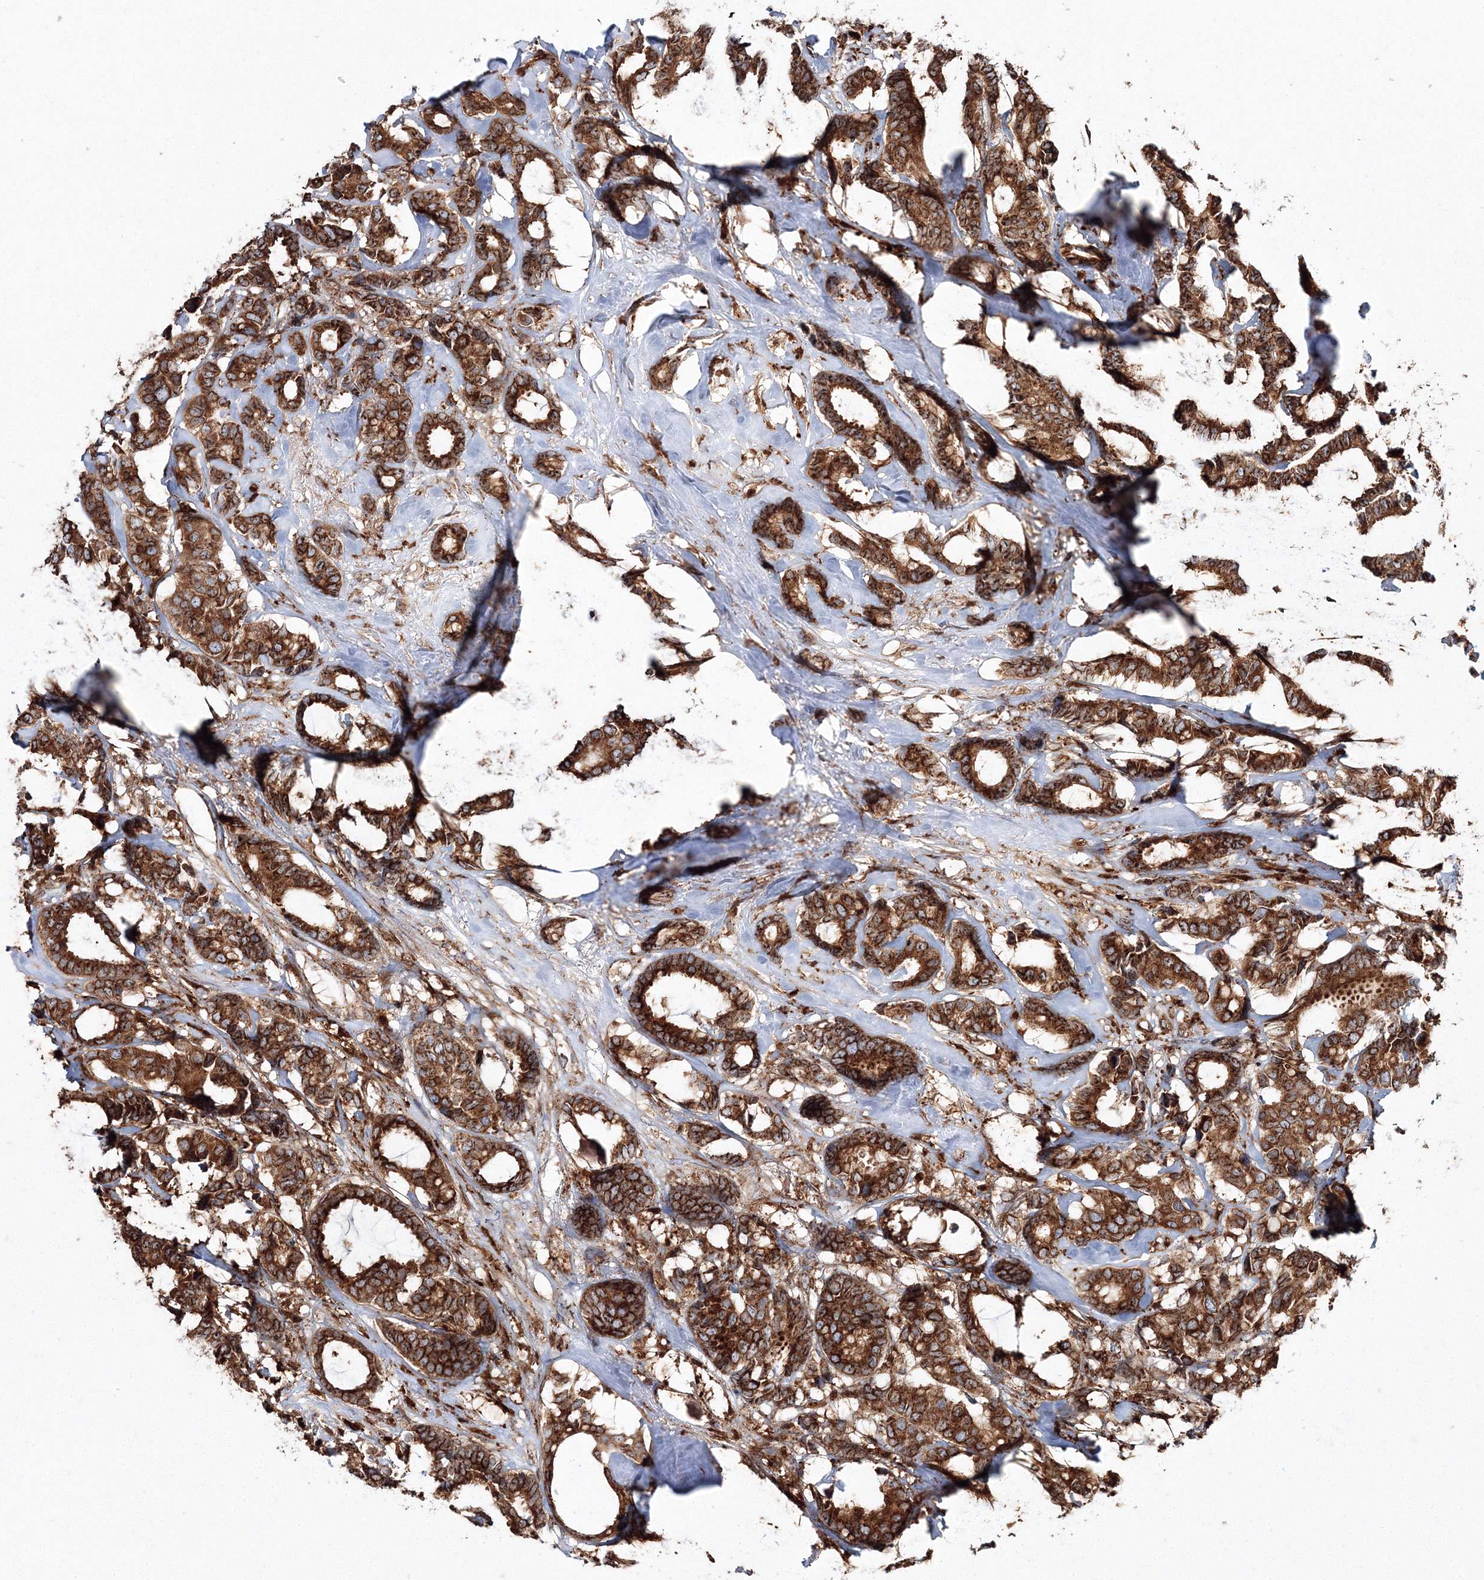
{"staining": {"intensity": "strong", "quantity": ">75%", "location": "cytoplasmic/membranous"}, "tissue": "breast cancer", "cell_type": "Tumor cells", "image_type": "cancer", "snomed": [{"axis": "morphology", "description": "Duct carcinoma"}, {"axis": "topography", "description": "Breast"}], "caption": "A photomicrograph showing strong cytoplasmic/membranous staining in about >75% of tumor cells in breast cancer, as visualized by brown immunohistochemical staining.", "gene": "ARCN1", "patient": {"sex": "female", "age": 87}}